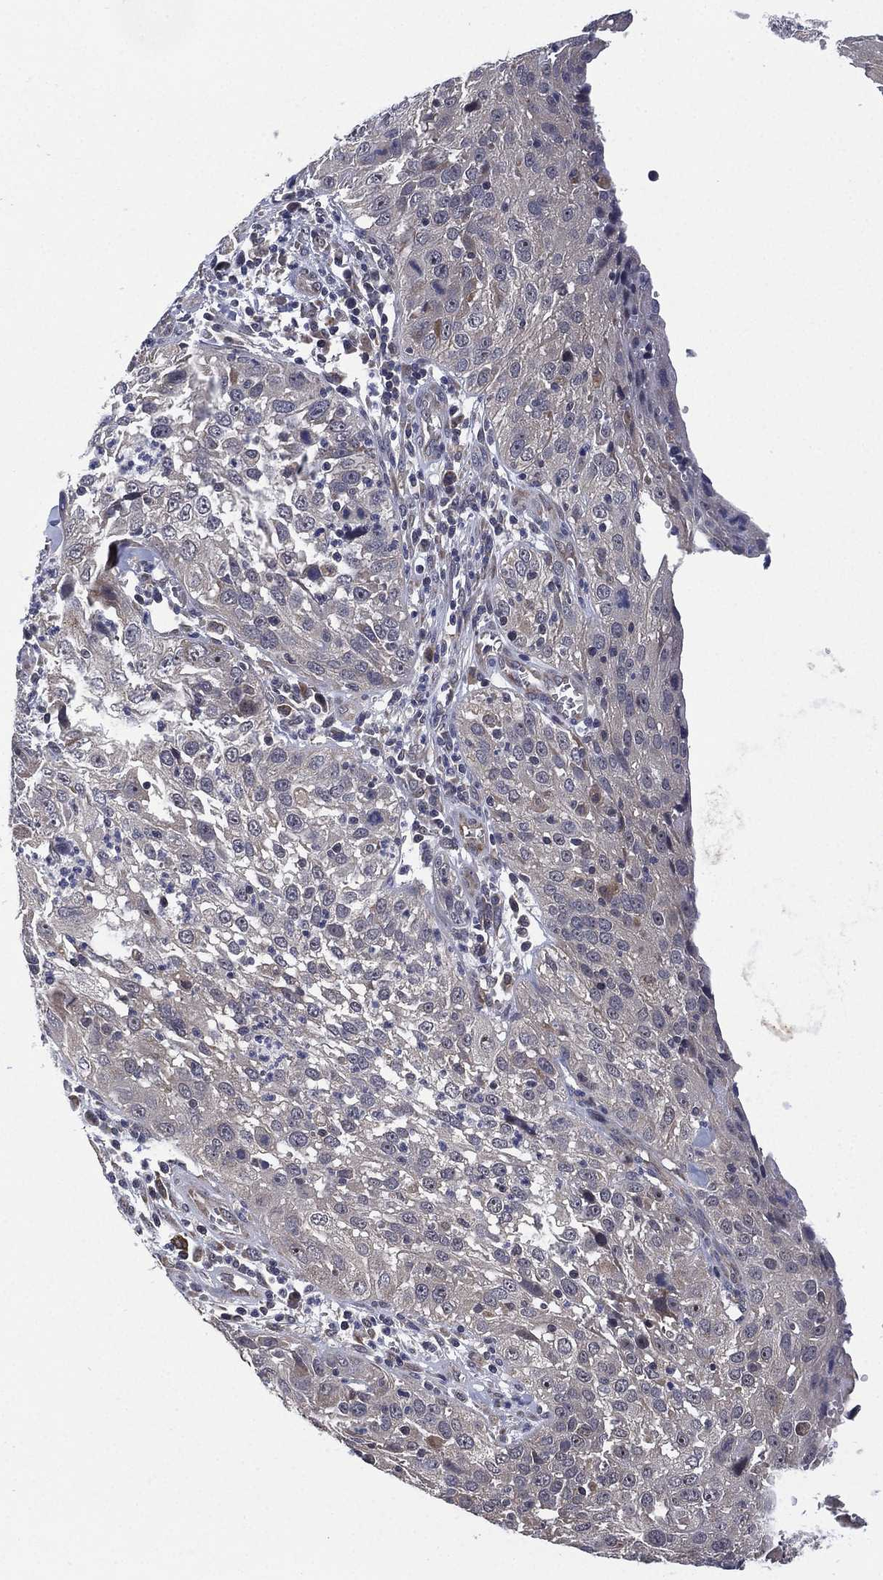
{"staining": {"intensity": "negative", "quantity": "none", "location": "none"}, "tissue": "cervical cancer", "cell_type": "Tumor cells", "image_type": "cancer", "snomed": [{"axis": "morphology", "description": "Squamous cell carcinoma, NOS"}, {"axis": "topography", "description": "Cervix"}], "caption": "Protein analysis of cervical cancer demonstrates no significant positivity in tumor cells. The staining was performed using DAB (3,3'-diaminobenzidine) to visualize the protein expression in brown, while the nuclei were stained in blue with hematoxylin (Magnification: 20x).", "gene": "SELENOO", "patient": {"sex": "female", "age": 32}}